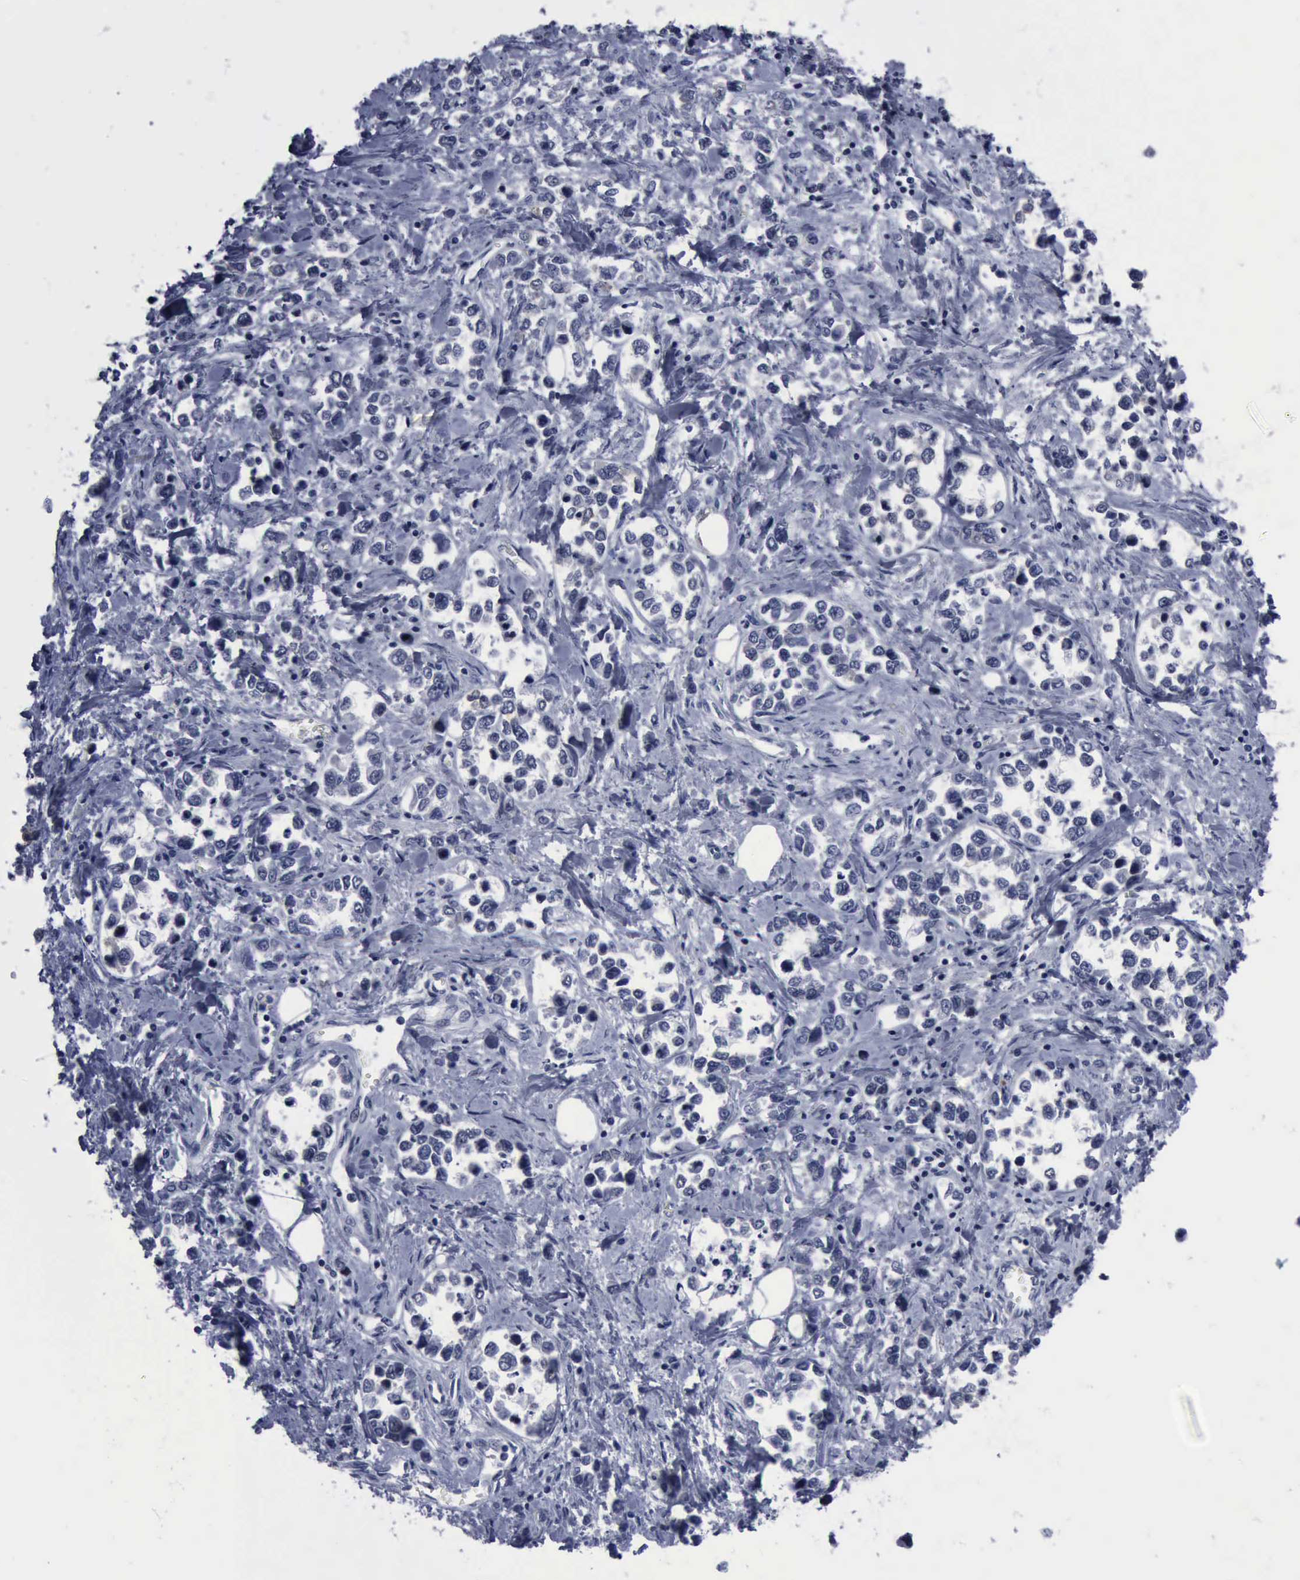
{"staining": {"intensity": "negative", "quantity": "none", "location": "none"}, "tissue": "stomach cancer", "cell_type": "Tumor cells", "image_type": "cancer", "snomed": [{"axis": "morphology", "description": "Adenocarcinoma, NOS"}, {"axis": "topography", "description": "Stomach, upper"}], "caption": "Human stomach cancer stained for a protein using immunohistochemistry (IHC) demonstrates no positivity in tumor cells.", "gene": "BRD1", "patient": {"sex": "male", "age": 76}}